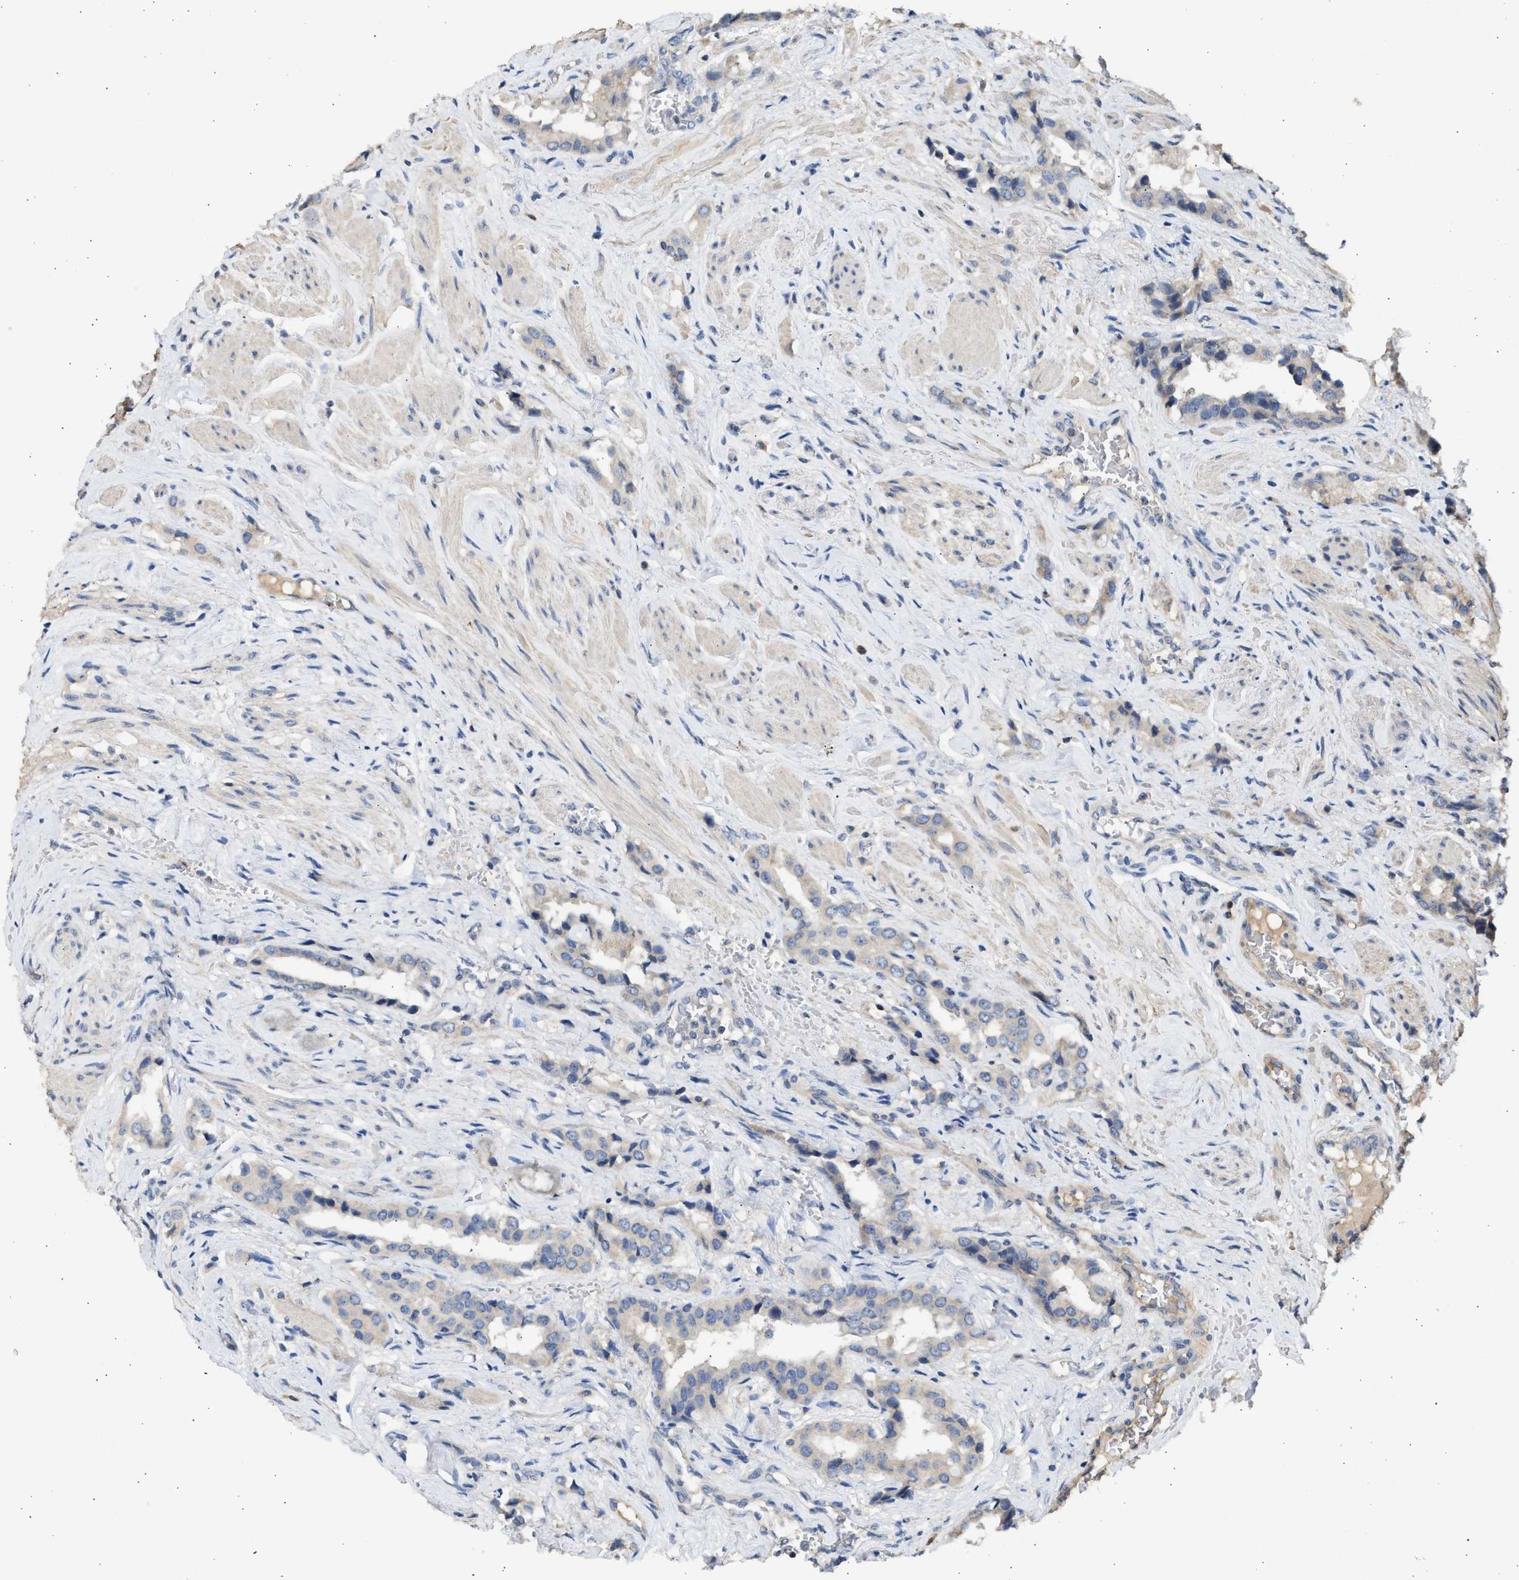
{"staining": {"intensity": "weak", "quantity": "25%-75%", "location": "cytoplasmic/membranous"}, "tissue": "prostate cancer", "cell_type": "Tumor cells", "image_type": "cancer", "snomed": [{"axis": "morphology", "description": "Adenocarcinoma, High grade"}, {"axis": "topography", "description": "Prostate"}], "caption": "Weak cytoplasmic/membranous protein expression is present in about 25%-75% of tumor cells in prostate cancer (adenocarcinoma (high-grade)). The staining is performed using DAB brown chromogen to label protein expression. The nuclei are counter-stained blue using hematoxylin.", "gene": "SULT2A1", "patient": {"sex": "male", "age": 52}}